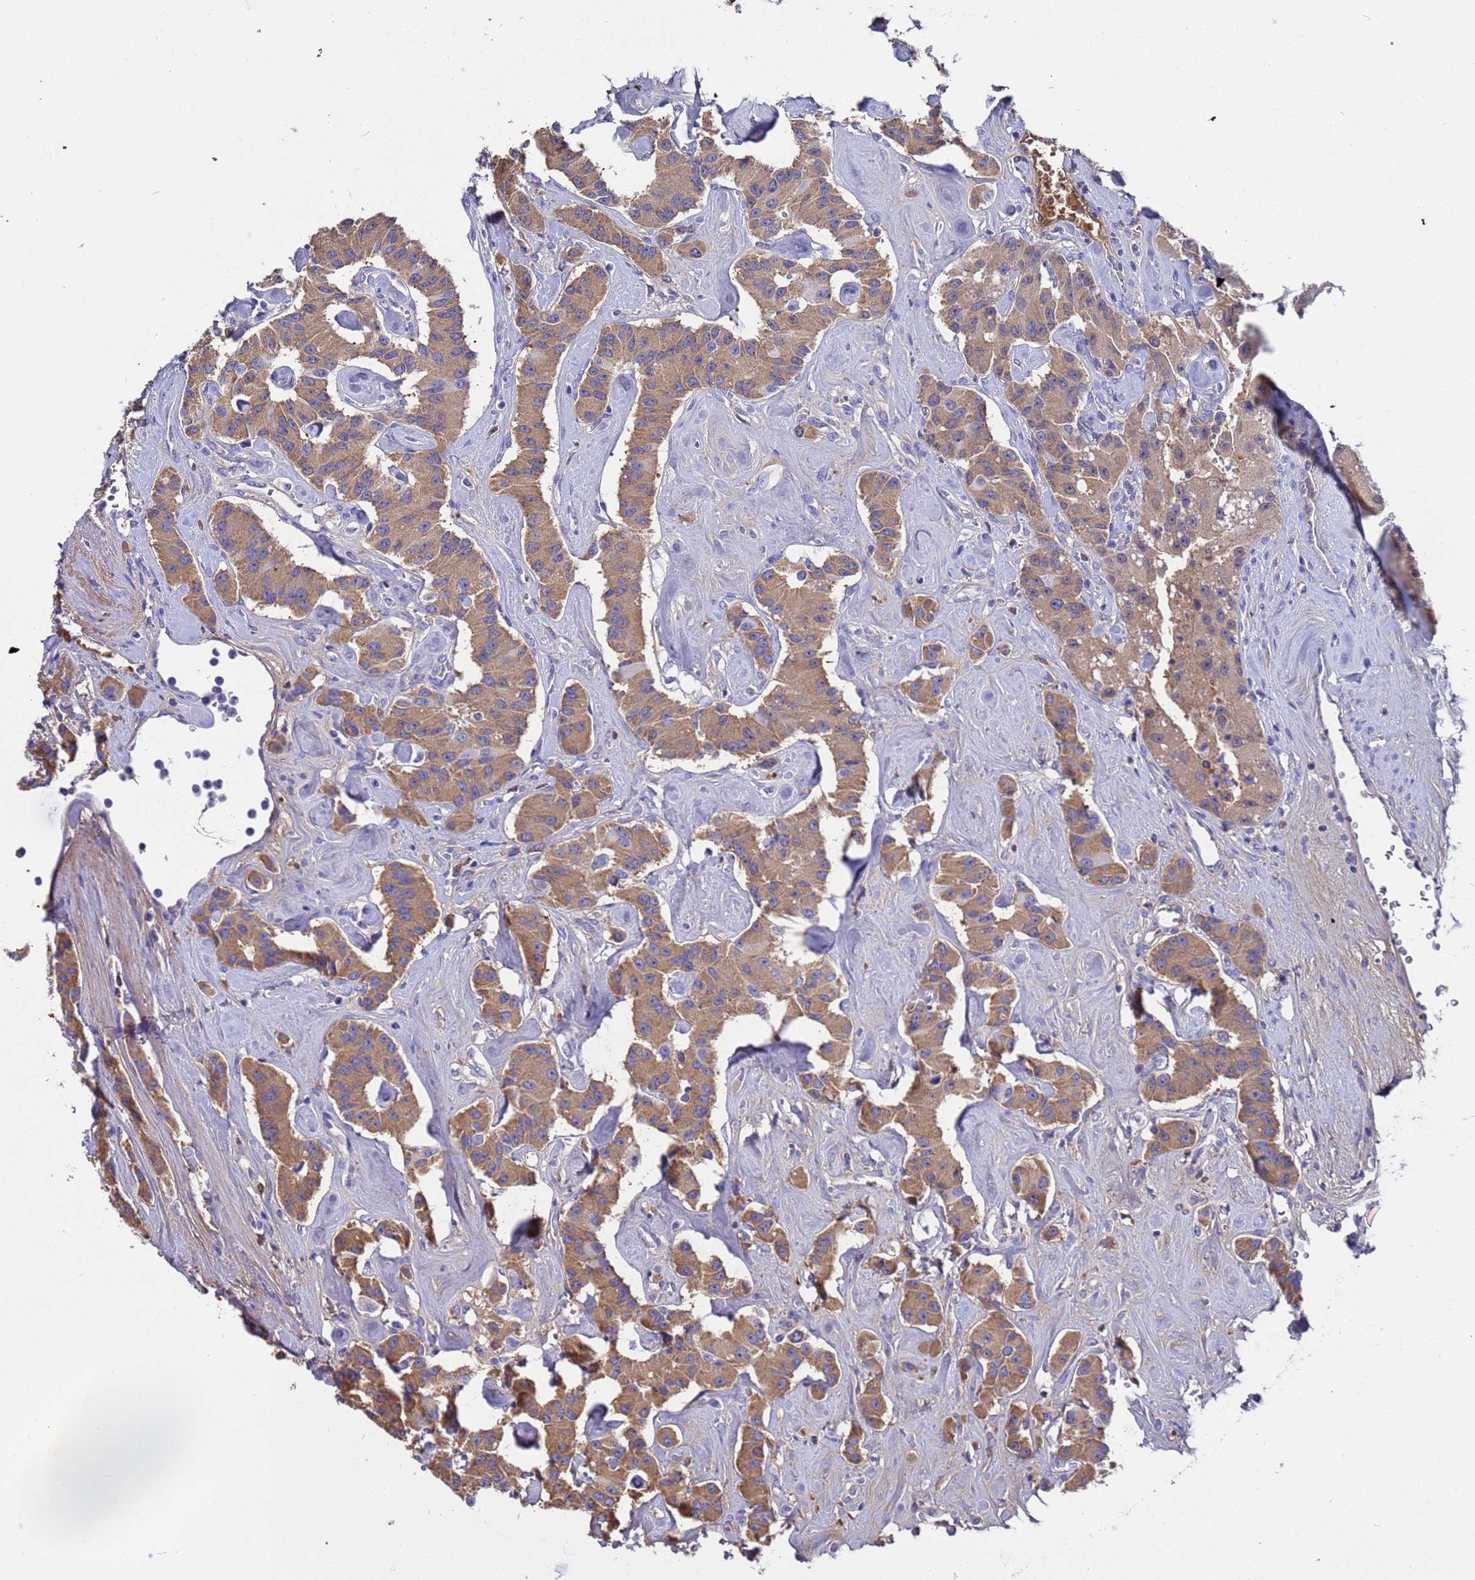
{"staining": {"intensity": "moderate", "quantity": ">75%", "location": "cytoplasmic/membranous"}, "tissue": "carcinoid", "cell_type": "Tumor cells", "image_type": "cancer", "snomed": [{"axis": "morphology", "description": "Carcinoid, malignant, NOS"}, {"axis": "topography", "description": "Pancreas"}], "caption": "Brown immunohistochemical staining in carcinoid shows moderate cytoplasmic/membranous positivity in approximately >75% of tumor cells.", "gene": "H1-7", "patient": {"sex": "male", "age": 41}}